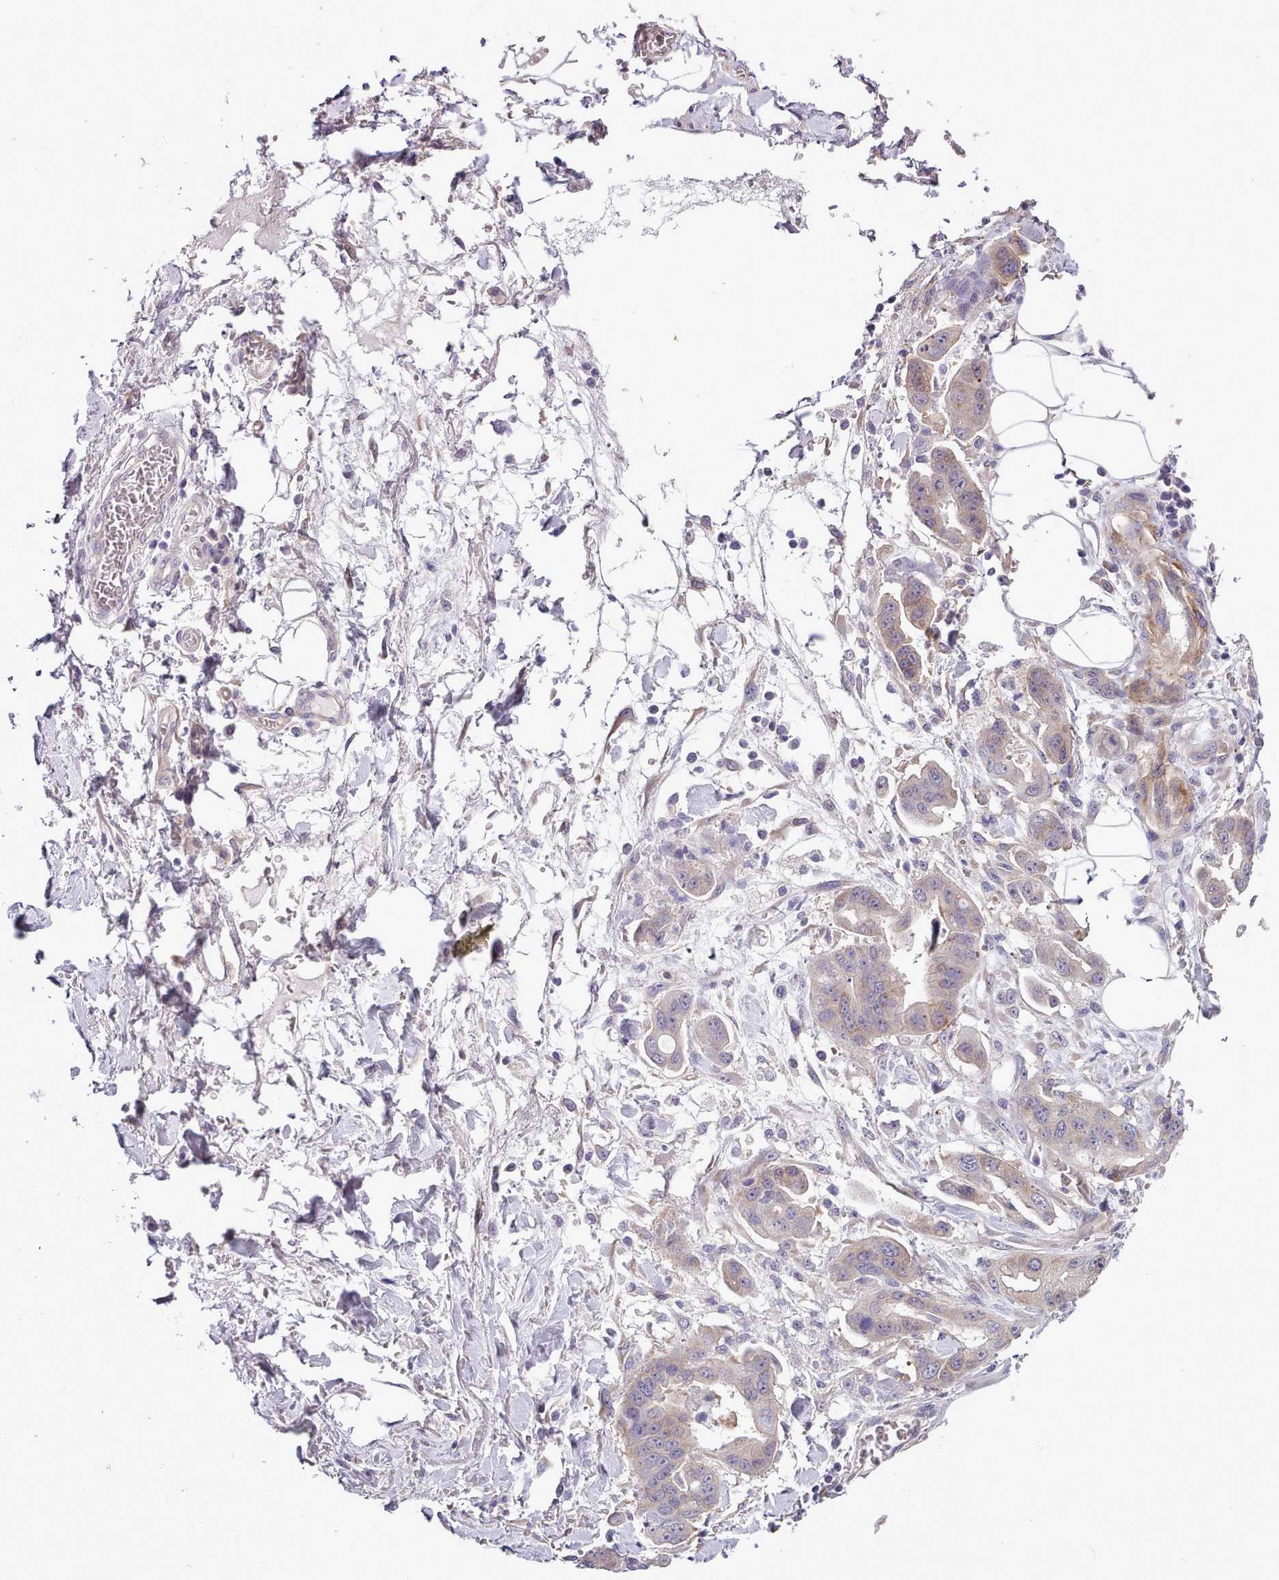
{"staining": {"intensity": "weak", "quantity": "25%-75%", "location": "cytoplasmic/membranous"}, "tissue": "stomach cancer", "cell_type": "Tumor cells", "image_type": "cancer", "snomed": [{"axis": "morphology", "description": "Adenocarcinoma, NOS"}, {"axis": "topography", "description": "Stomach"}], "caption": "High-power microscopy captured an immunohistochemistry (IHC) image of stomach cancer, revealing weak cytoplasmic/membranous positivity in about 25%-75% of tumor cells.", "gene": "SETX", "patient": {"sex": "male", "age": 62}}